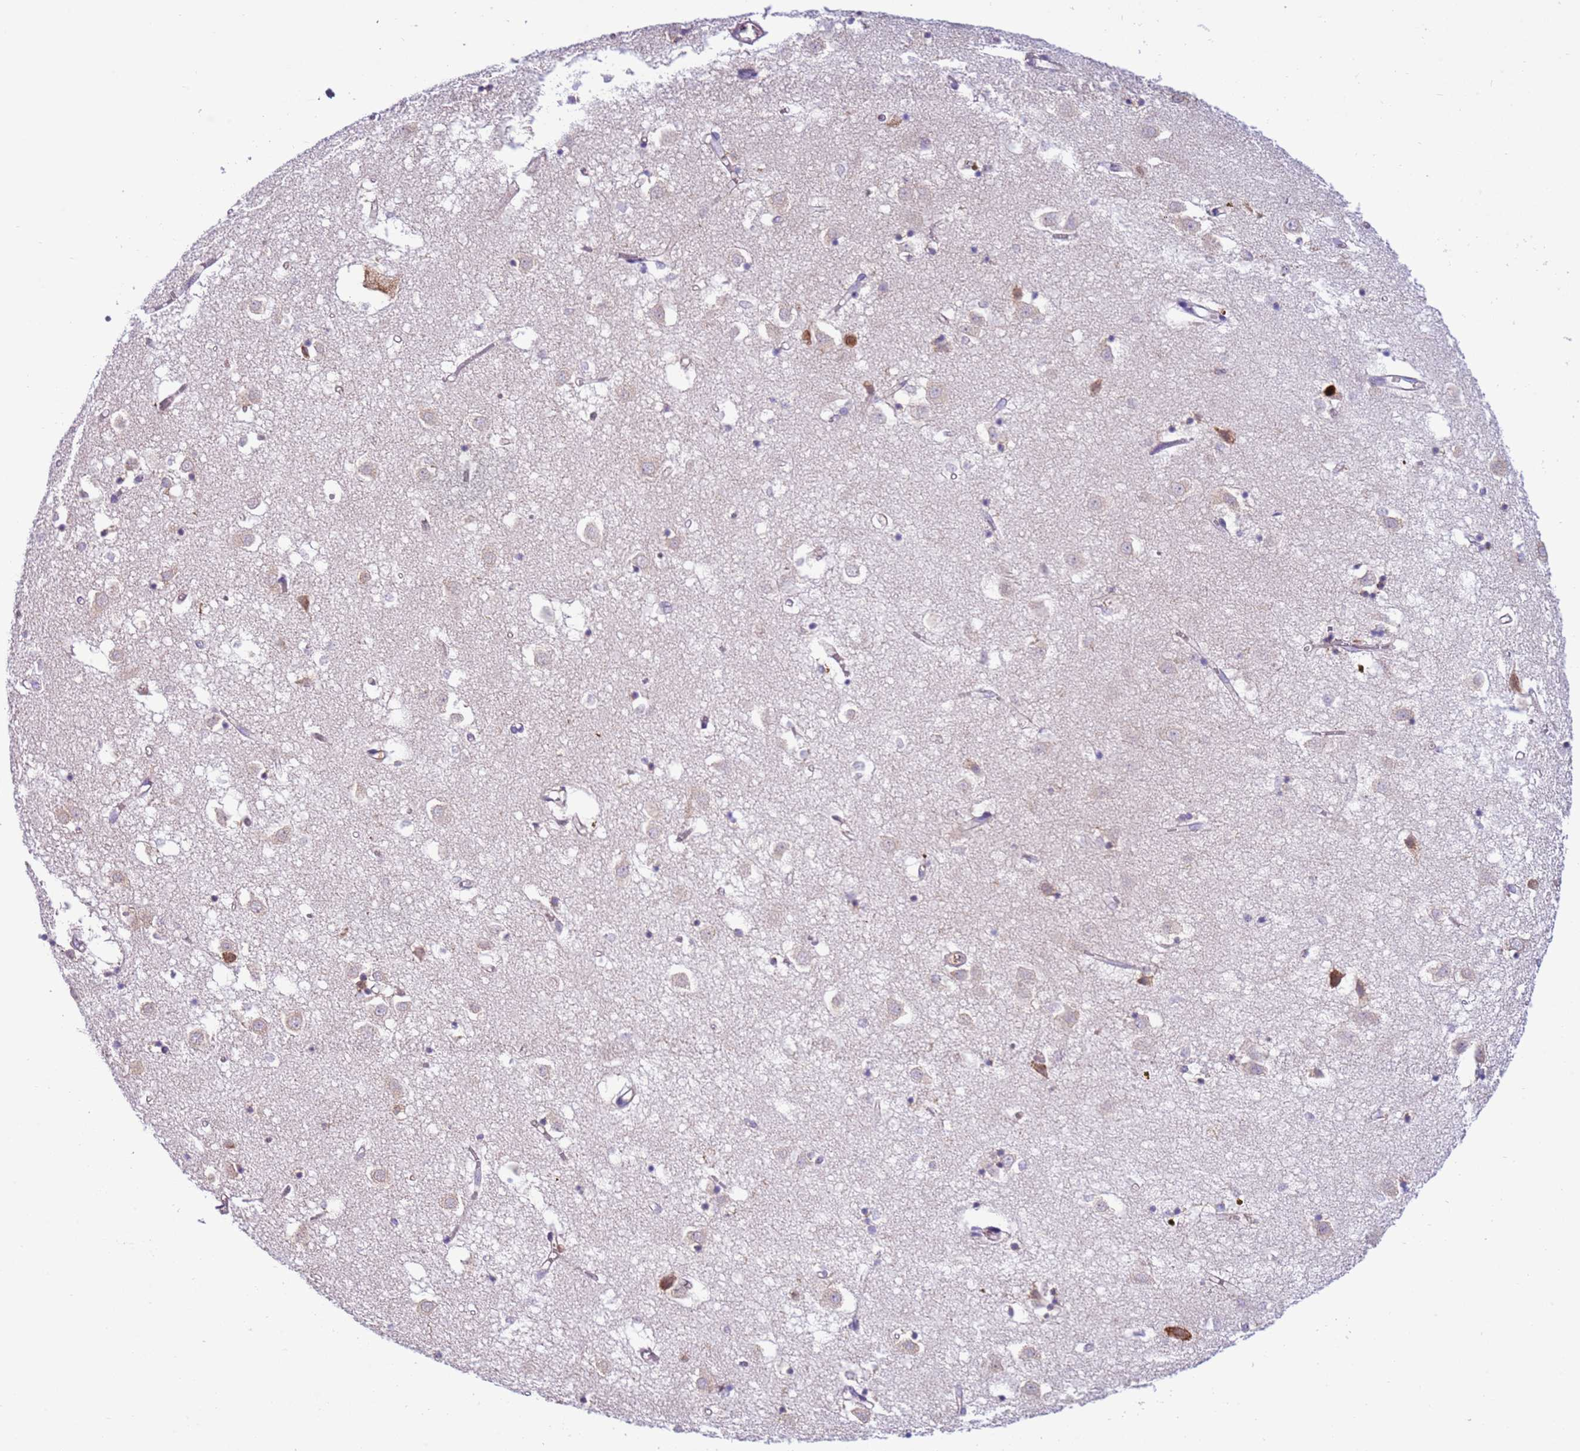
{"staining": {"intensity": "moderate", "quantity": "25%-75%", "location": "cytoplasmic/membranous"}, "tissue": "caudate", "cell_type": "Glial cells", "image_type": "normal", "snomed": [{"axis": "morphology", "description": "Normal tissue, NOS"}, {"axis": "topography", "description": "Lateral ventricle wall"}], "caption": "High-magnification brightfield microscopy of benign caudate stained with DAB (3,3'-diaminobenzidine) (brown) and counterstained with hematoxylin (blue). glial cells exhibit moderate cytoplasmic/membranous expression is seen in about25%-75% of cells.", "gene": "VARS1", "patient": {"sex": "male", "age": 70}}